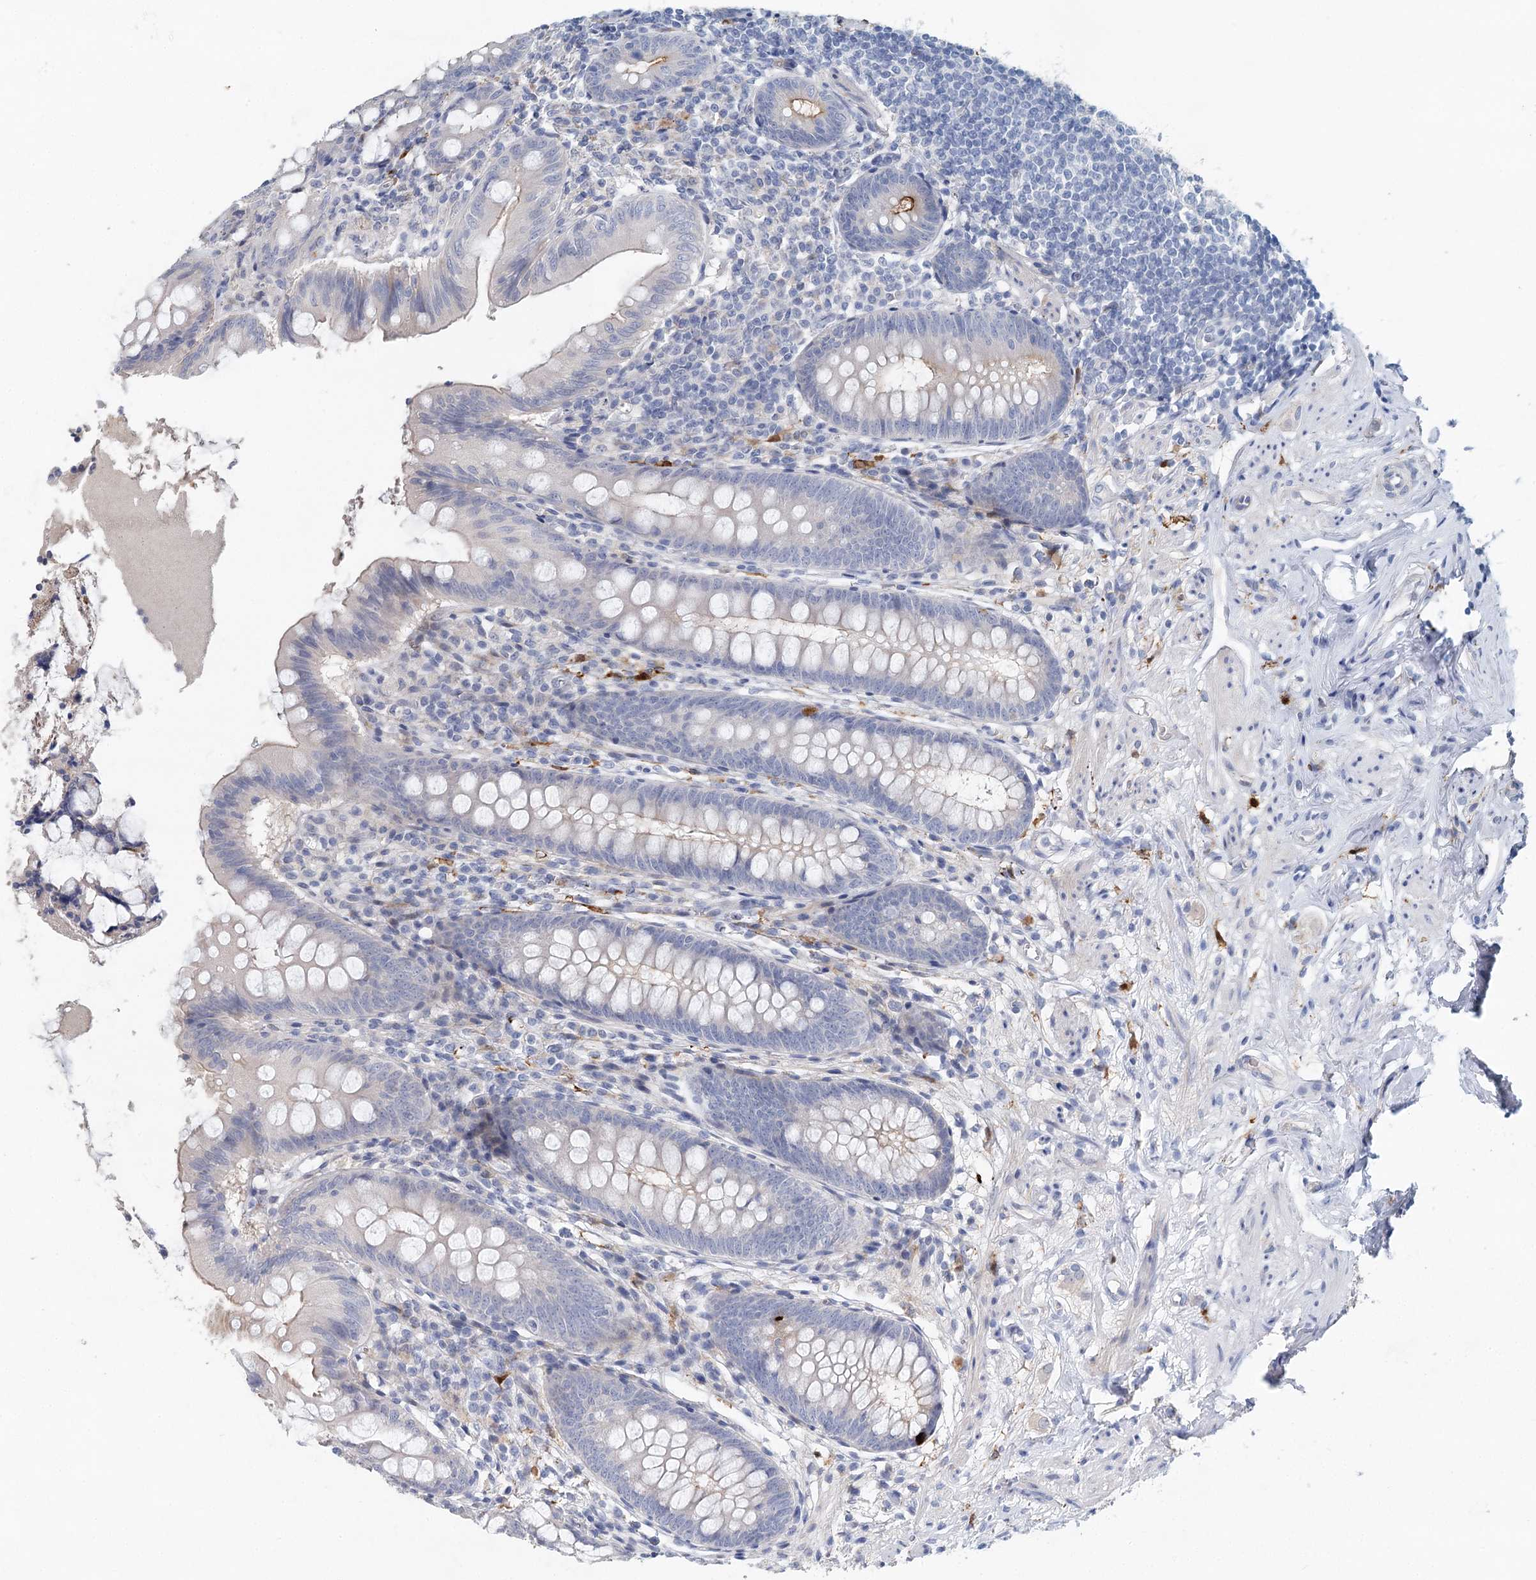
{"staining": {"intensity": "moderate", "quantity": "<25%", "location": "cytoplasmic/membranous"}, "tissue": "appendix", "cell_type": "Glandular cells", "image_type": "normal", "snomed": [{"axis": "morphology", "description": "Normal tissue, NOS"}, {"axis": "topography", "description": "Appendix"}], "caption": "High-power microscopy captured an immunohistochemistry (IHC) photomicrograph of unremarkable appendix, revealing moderate cytoplasmic/membranous staining in approximately <25% of glandular cells.", "gene": "SLC19A3", "patient": {"sex": "female", "age": 51}}